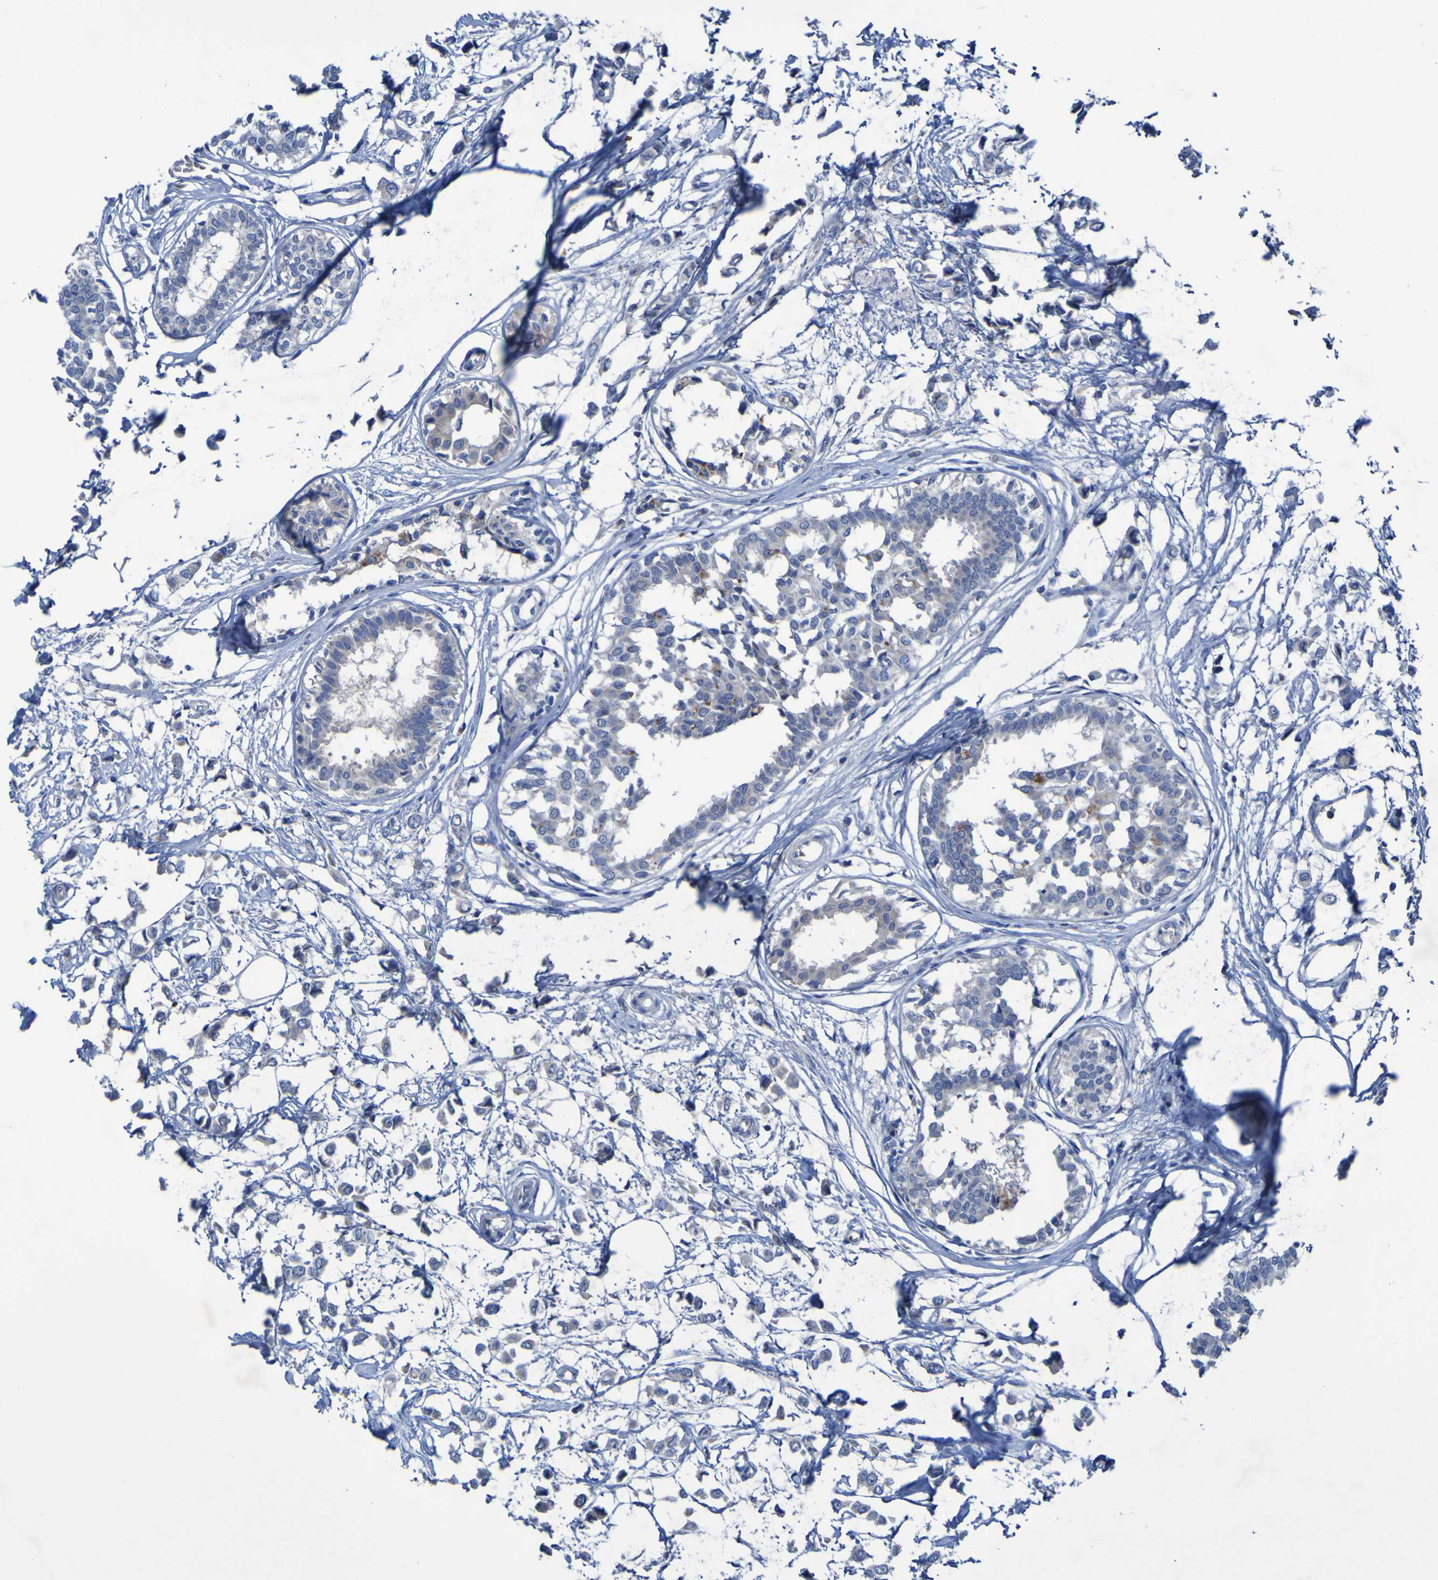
{"staining": {"intensity": "negative", "quantity": "none", "location": "none"}, "tissue": "breast cancer", "cell_type": "Tumor cells", "image_type": "cancer", "snomed": [{"axis": "morphology", "description": "Lobular carcinoma"}, {"axis": "topography", "description": "Breast"}], "caption": "Photomicrograph shows no significant protein staining in tumor cells of breast cancer. Nuclei are stained in blue.", "gene": "SGK2", "patient": {"sex": "female", "age": 51}}